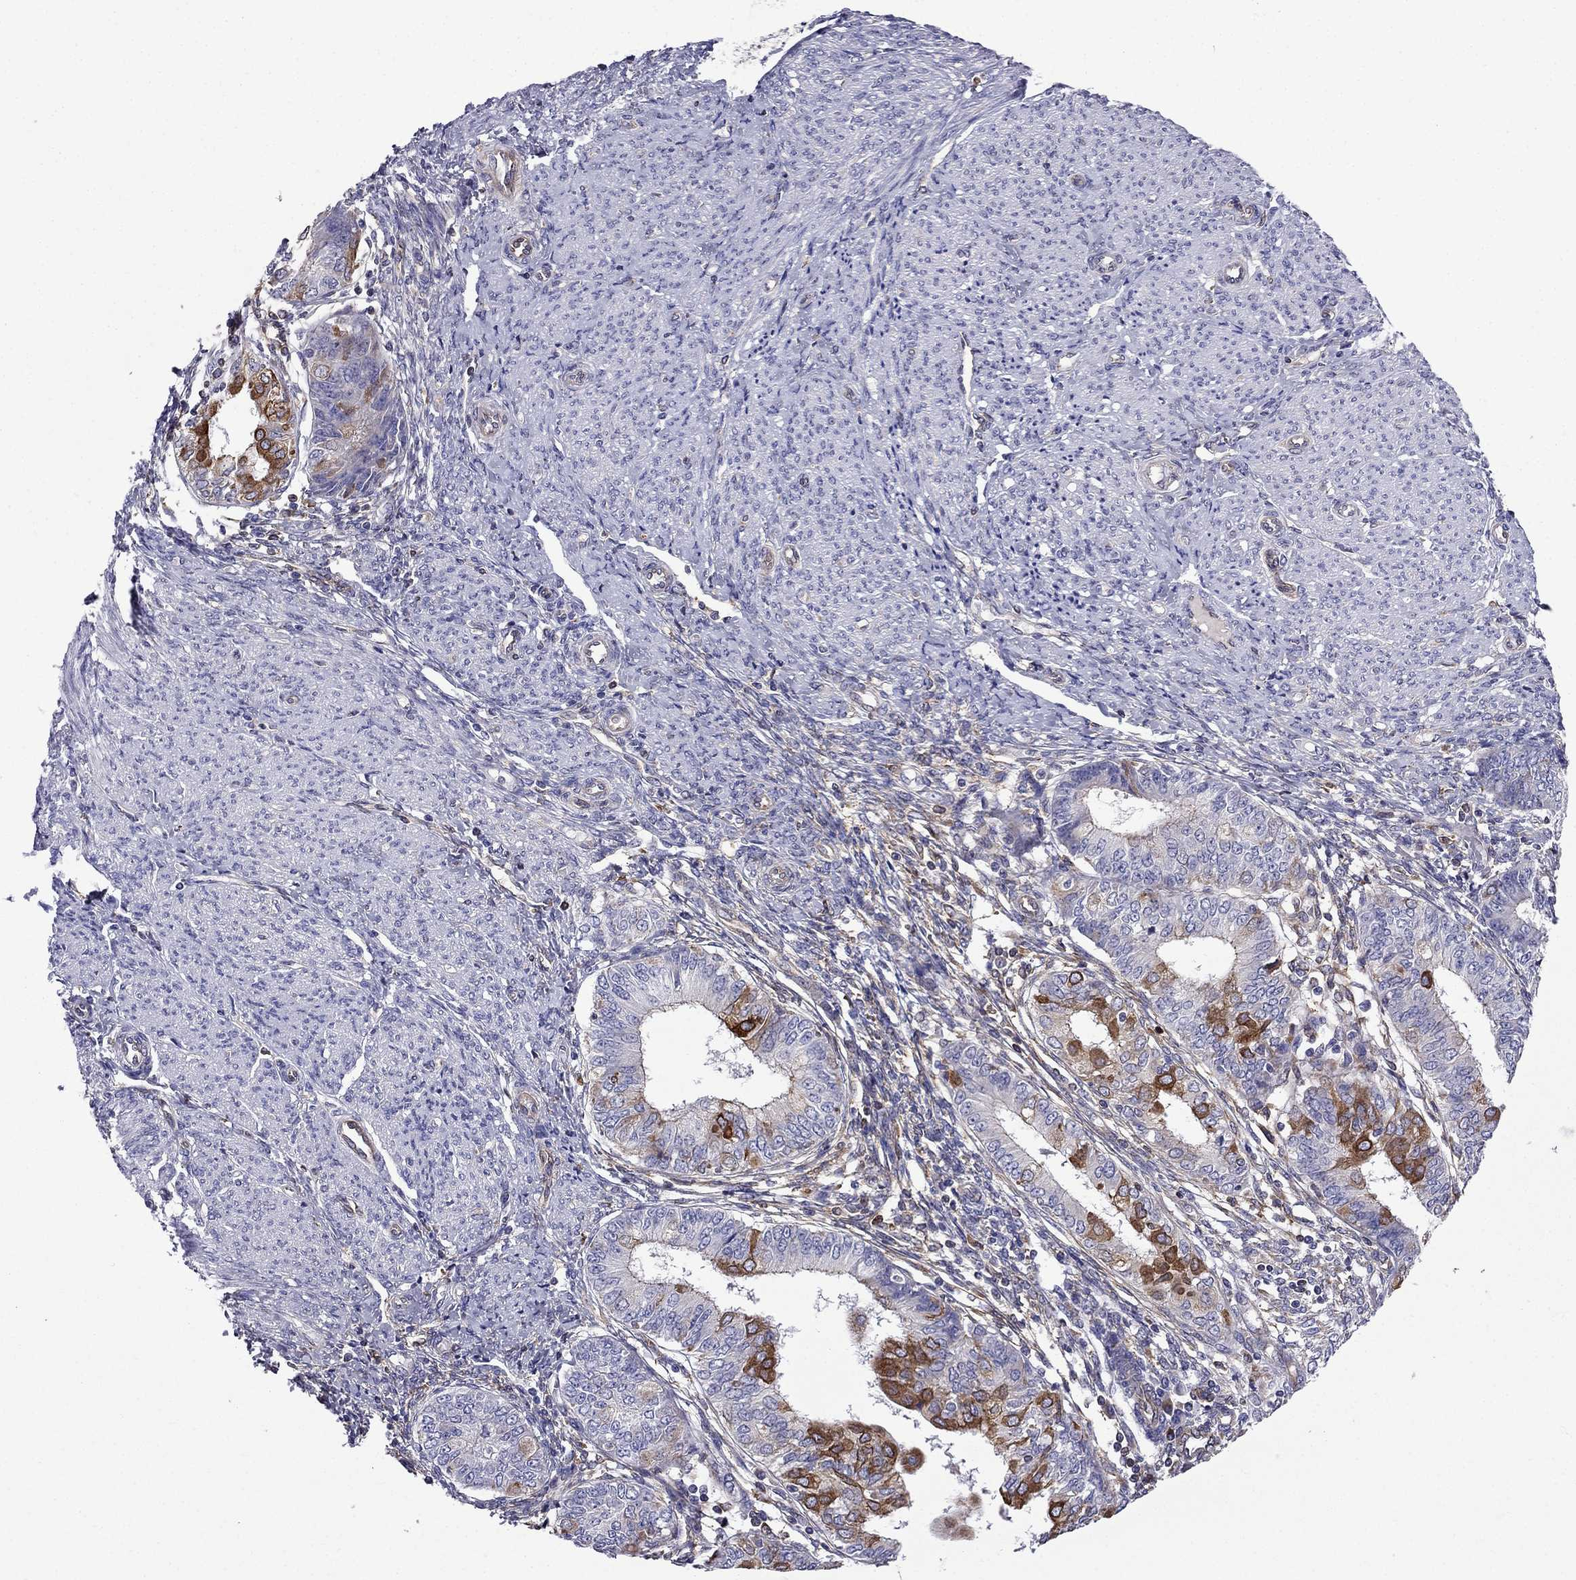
{"staining": {"intensity": "strong", "quantity": "<25%", "location": "cytoplasmic/membranous"}, "tissue": "endometrial cancer", "cell_type": "Tumor cells", "image_type": "cancer", "snomed": [{"axis": "morphology", "description": "Adenocarcinoma, NOS"}, {"axis": "topography", "description": "Endometrium"}], "caption": "Immunohistochemical staining of endometrial cancer (adenocarcinoma) reveals medium levels of strong cytoplasmic/membranous protein positivity in approximately <25% of tumor cells. Nuclei are stained in blue.", "gene": "GNAL", "patient": {"sex": "female", "age": 68}}